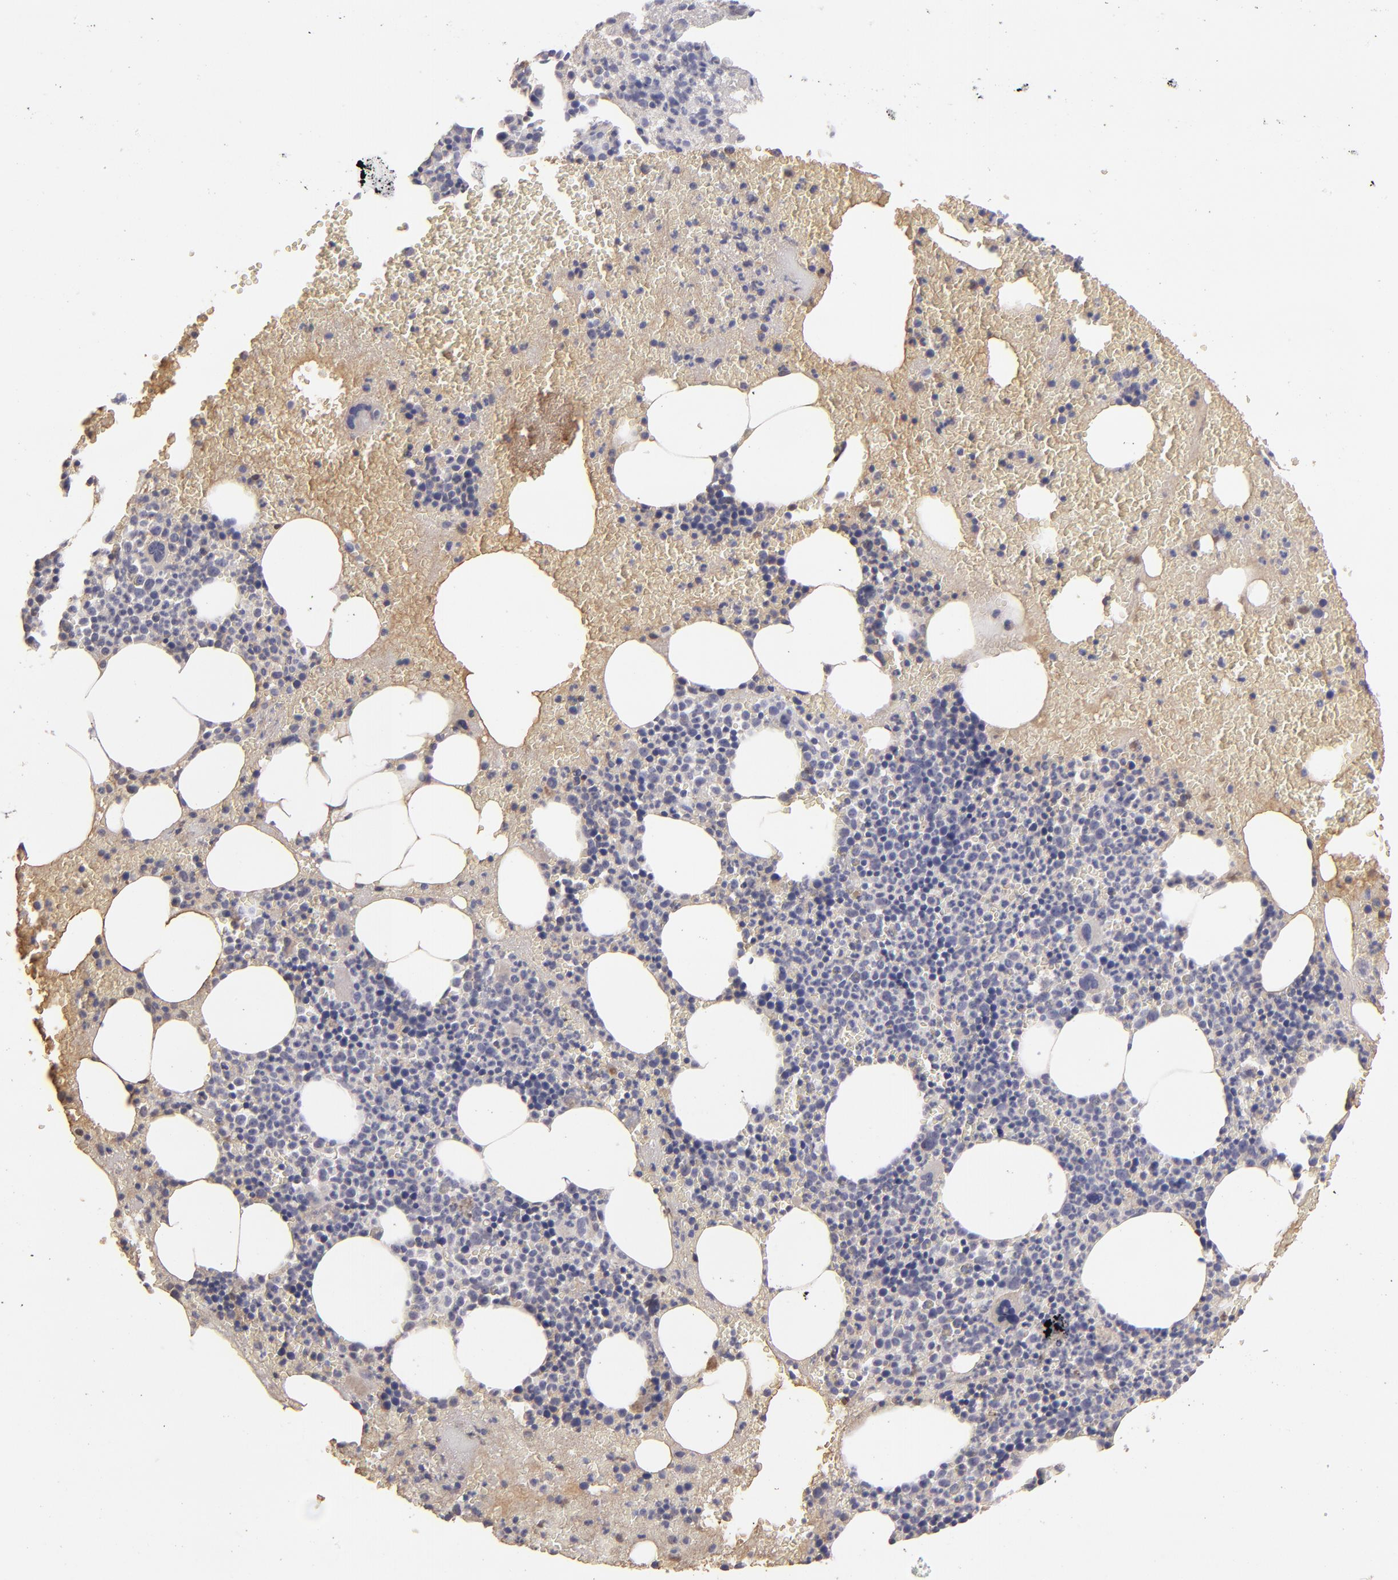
{"staining": {"intensity": "negative", "quantity": "none", "location": "none"}, "tissue": "bone marrow", "cell_type": "Hematopoietic cells", "image_type": "normal", "snomed": [{"axis": "morphology", "description": "Normal tissue, NOS"}, {"axis": "topography", "description": "Bone marrow"}], "caption": "Image shows no protein positivity in hematopoietic cells of benign bone marrow. (IHC, brightfield microscopy, high magnification).", "gene": "ABCC4", "patient": {"sex": "male", "age": 82}}